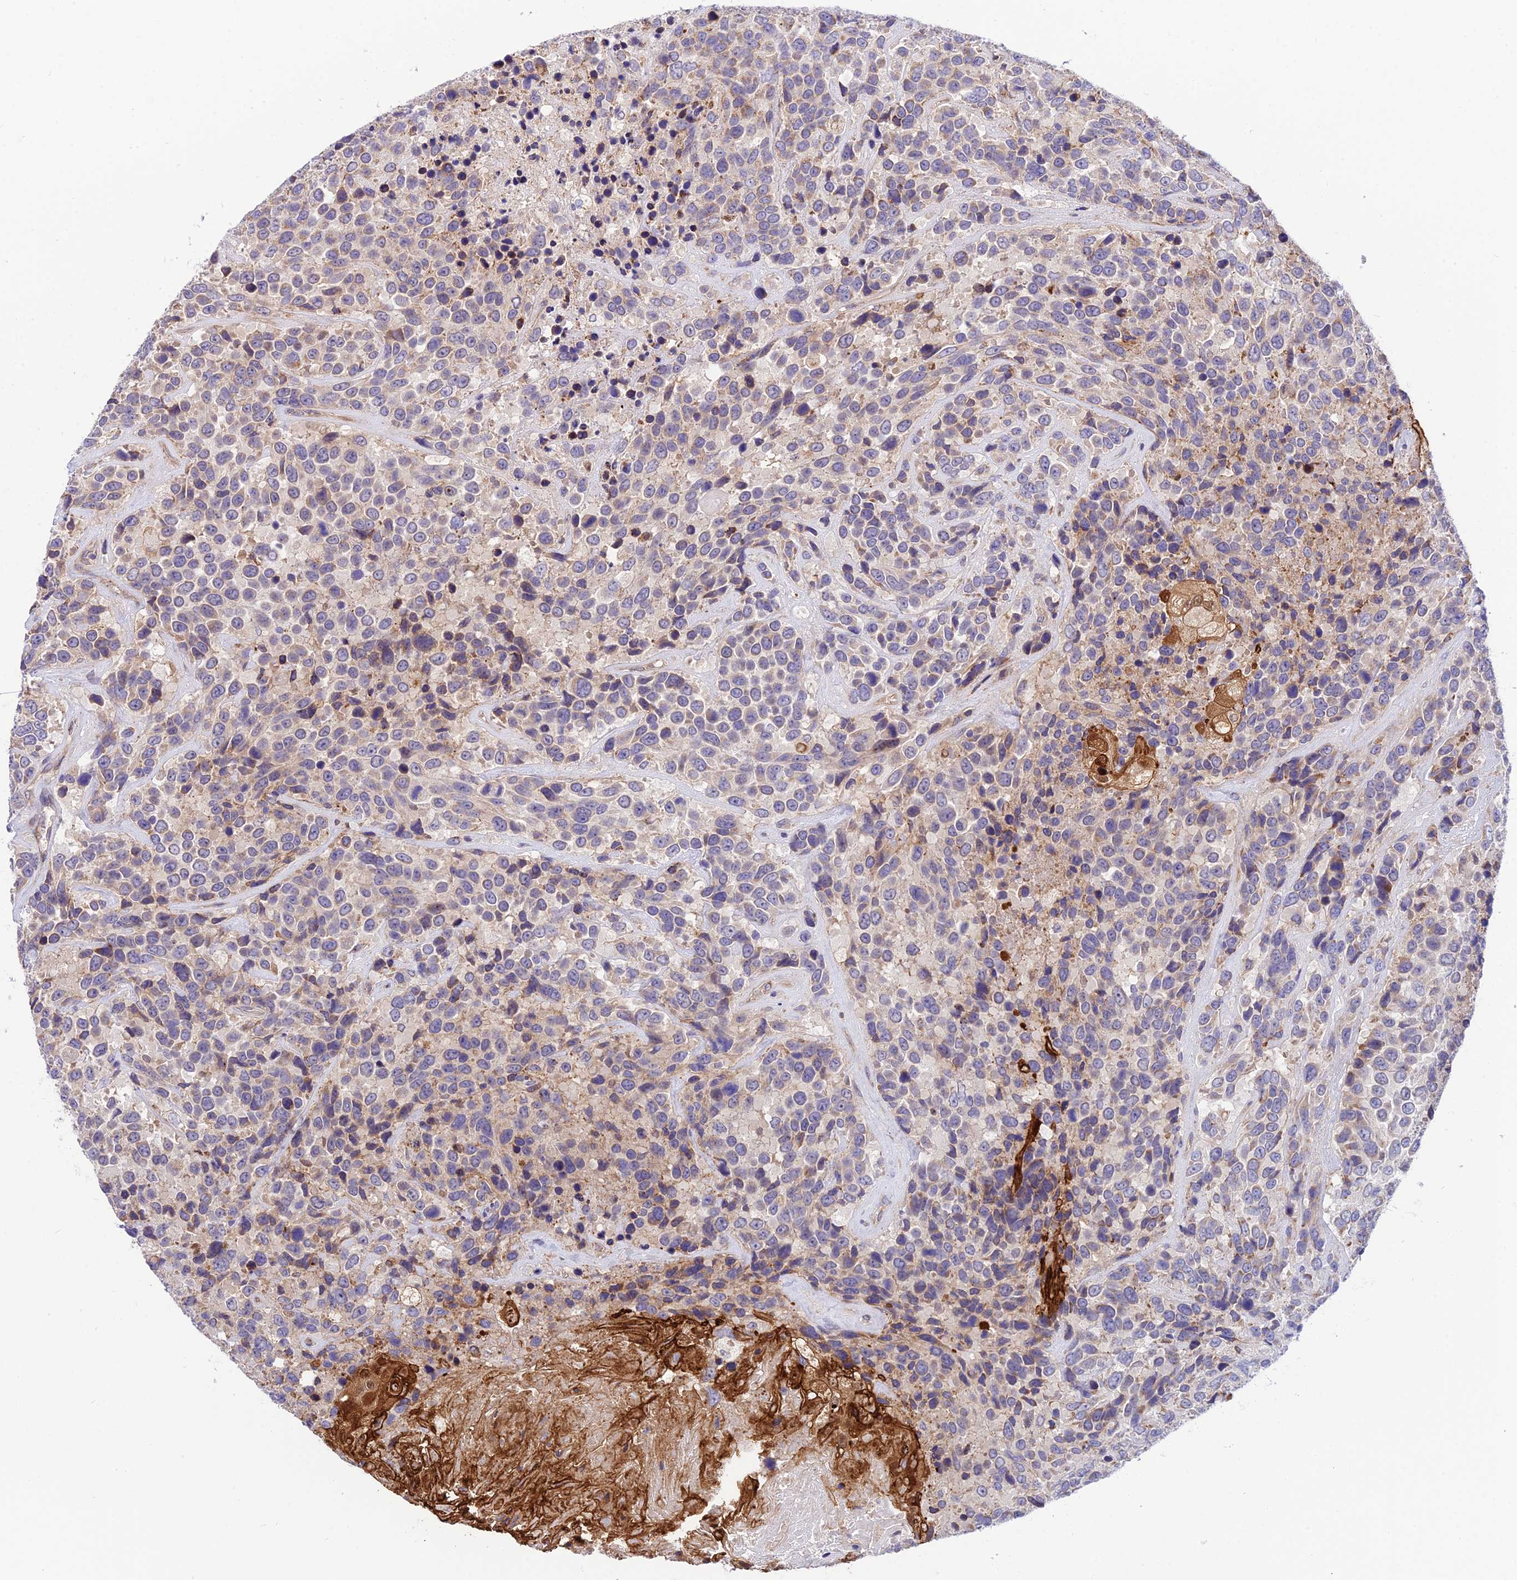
{"staining": {"intensity": "weak", "quantity": "25%-75%", "location": "cytoplasmic/membranous"}, "tissue": "urothelial cancer", "cell_type": "Tumor cells", "image_type": "cancer", "snomed": [{"axis": "morphology", "description": "Urothelial carcinoma, High grade"}, {"axis": "topography", "description": "Urinary bladder"}], "caption": "The image demonstrates staining of urothelial carcinoma (high-grade), revealing weak cytoplasmic/membranous protein positivity (brown color) within tumor cells.", "gene": "TRIM43B", "patient": {"sex": "female", "age": 70}}